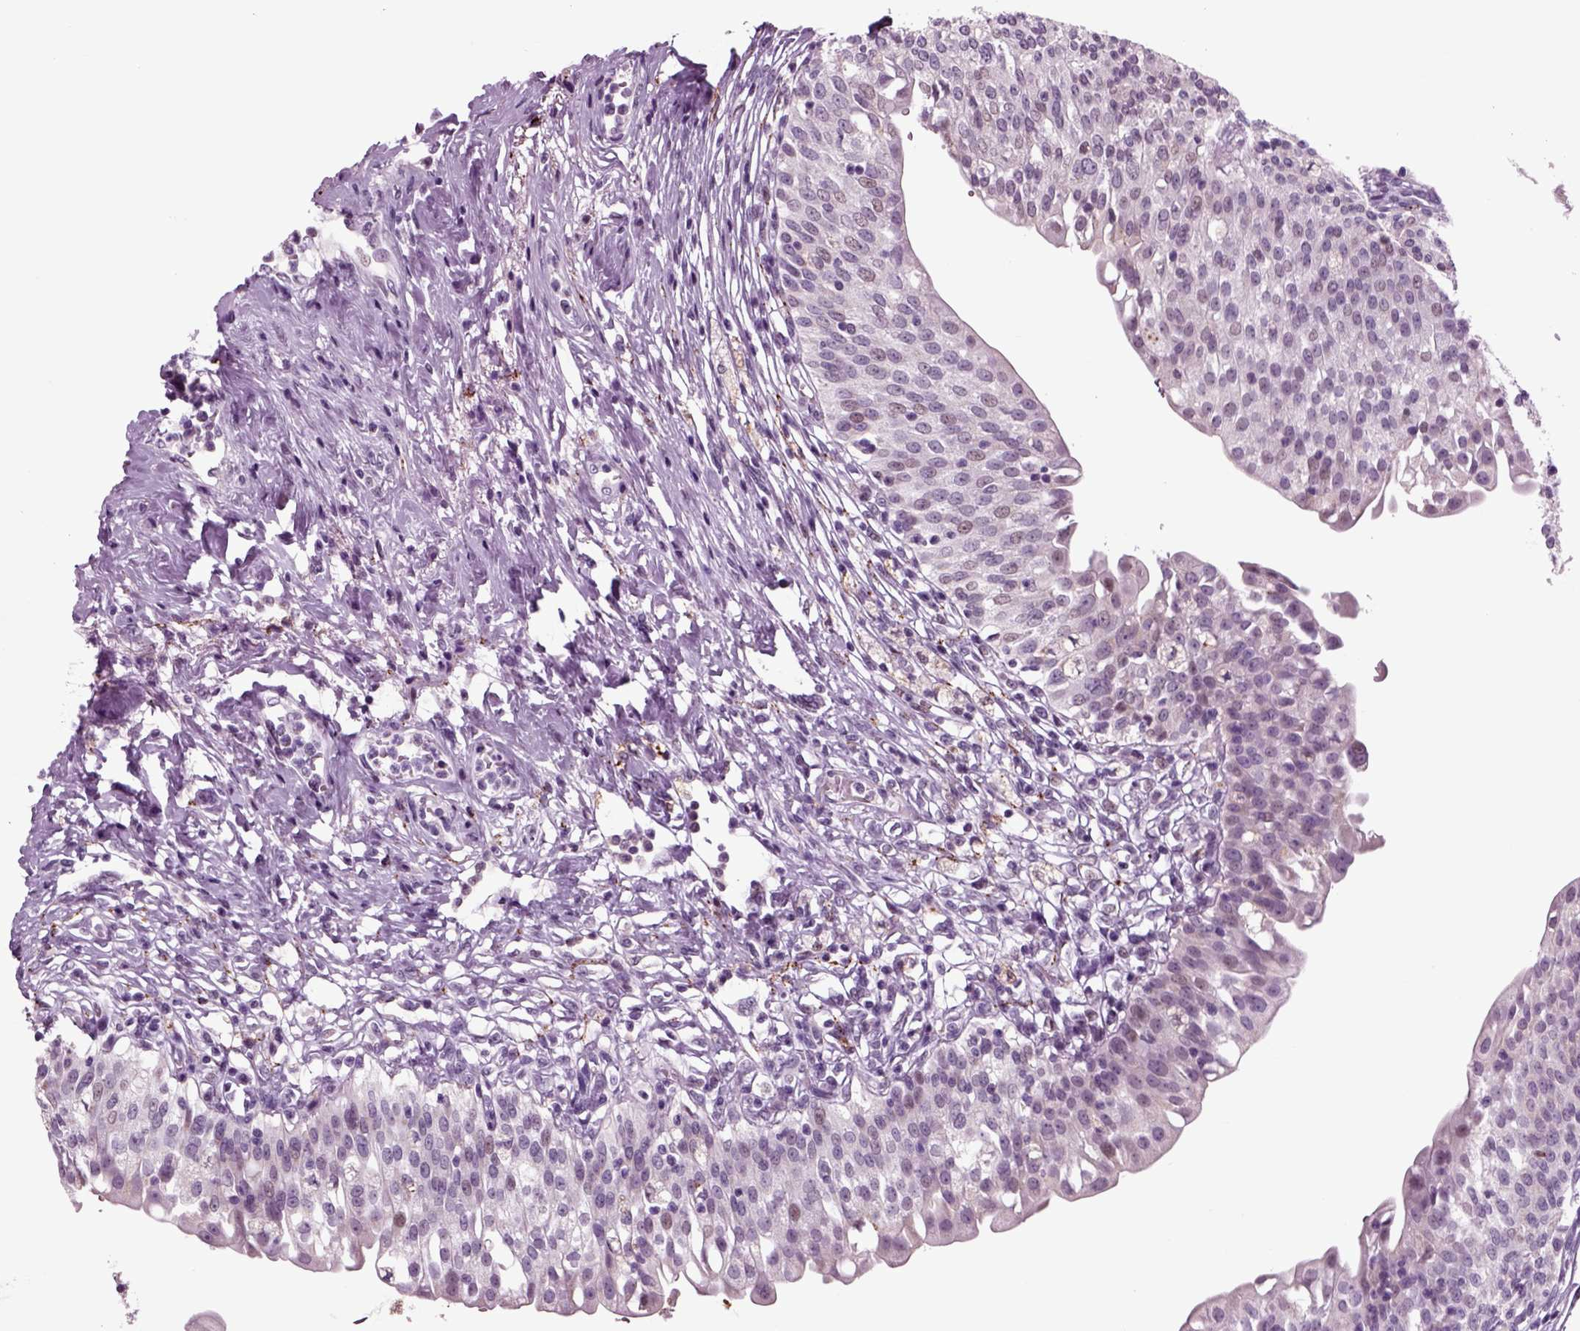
{"staining": {"intensity": "negative", "quantity": "none", "location": "none"}, "tissue": "urinary bladder", "cell_type": "Urothelial cells", "image_type": "normal", "snomed": [{"axis": "morphology", "description": "Normal tissue, NOS"}, {"axis": "topography", "description": "Urinary bladder"}], "caption": "Image shows no significant protein staining in urothelial cells of unremarkable urinary bladder. Brightfield microscopy of immunohistochemistry (IHC) stained with DAB (brown) and hematoxylin (blue), captured at high magnification.", "gene": "CHGB", "patient": {"sex": "male", "age": 76}}